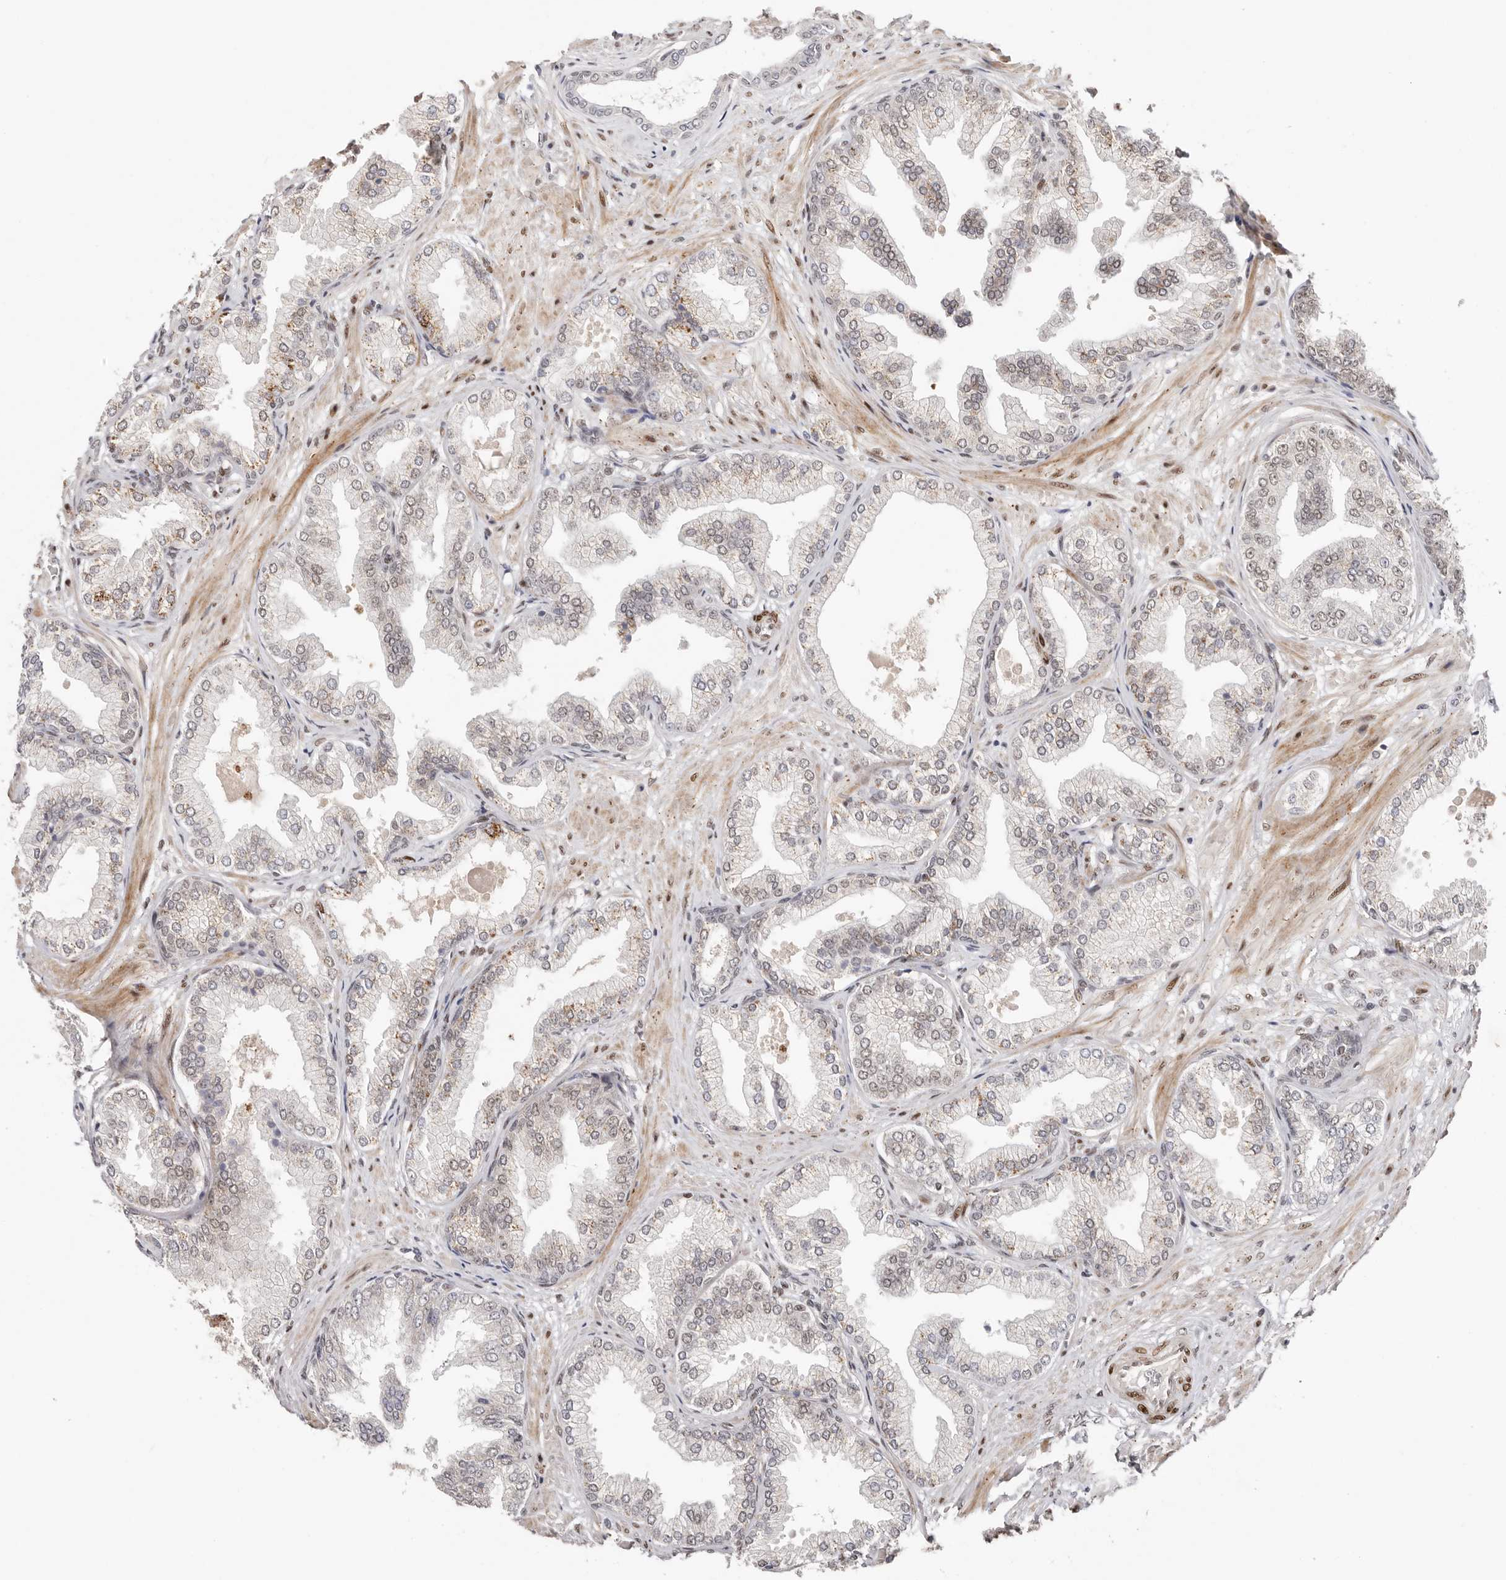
{"staining": {"intensity": "weak", "quantity": "<25%", "location": "cytoplasmic/membranous"}, "tissue": "prostate cancer", "cell_type": "Tumor cells", "image_type": "cancer", "snomed": [{"axis": "morphology", "description": "Adenocarcinoma, Low grade"}, {"axis": "topography", "description": "Prostate"}], "caption": "Immunohistochemistry photomicrograph of human prostate cancer (low-grade adenocarcinoma) stained for a protein (brown), which shows no expression in tumor cells. The staining was performed using DAB to visualize the protein expression in brown, while the nuclei were stained in blue with hematoxylin (Magnification: 20x).", "gene": "SMAD7", "patient": {"sex": "male", "age": 63}}